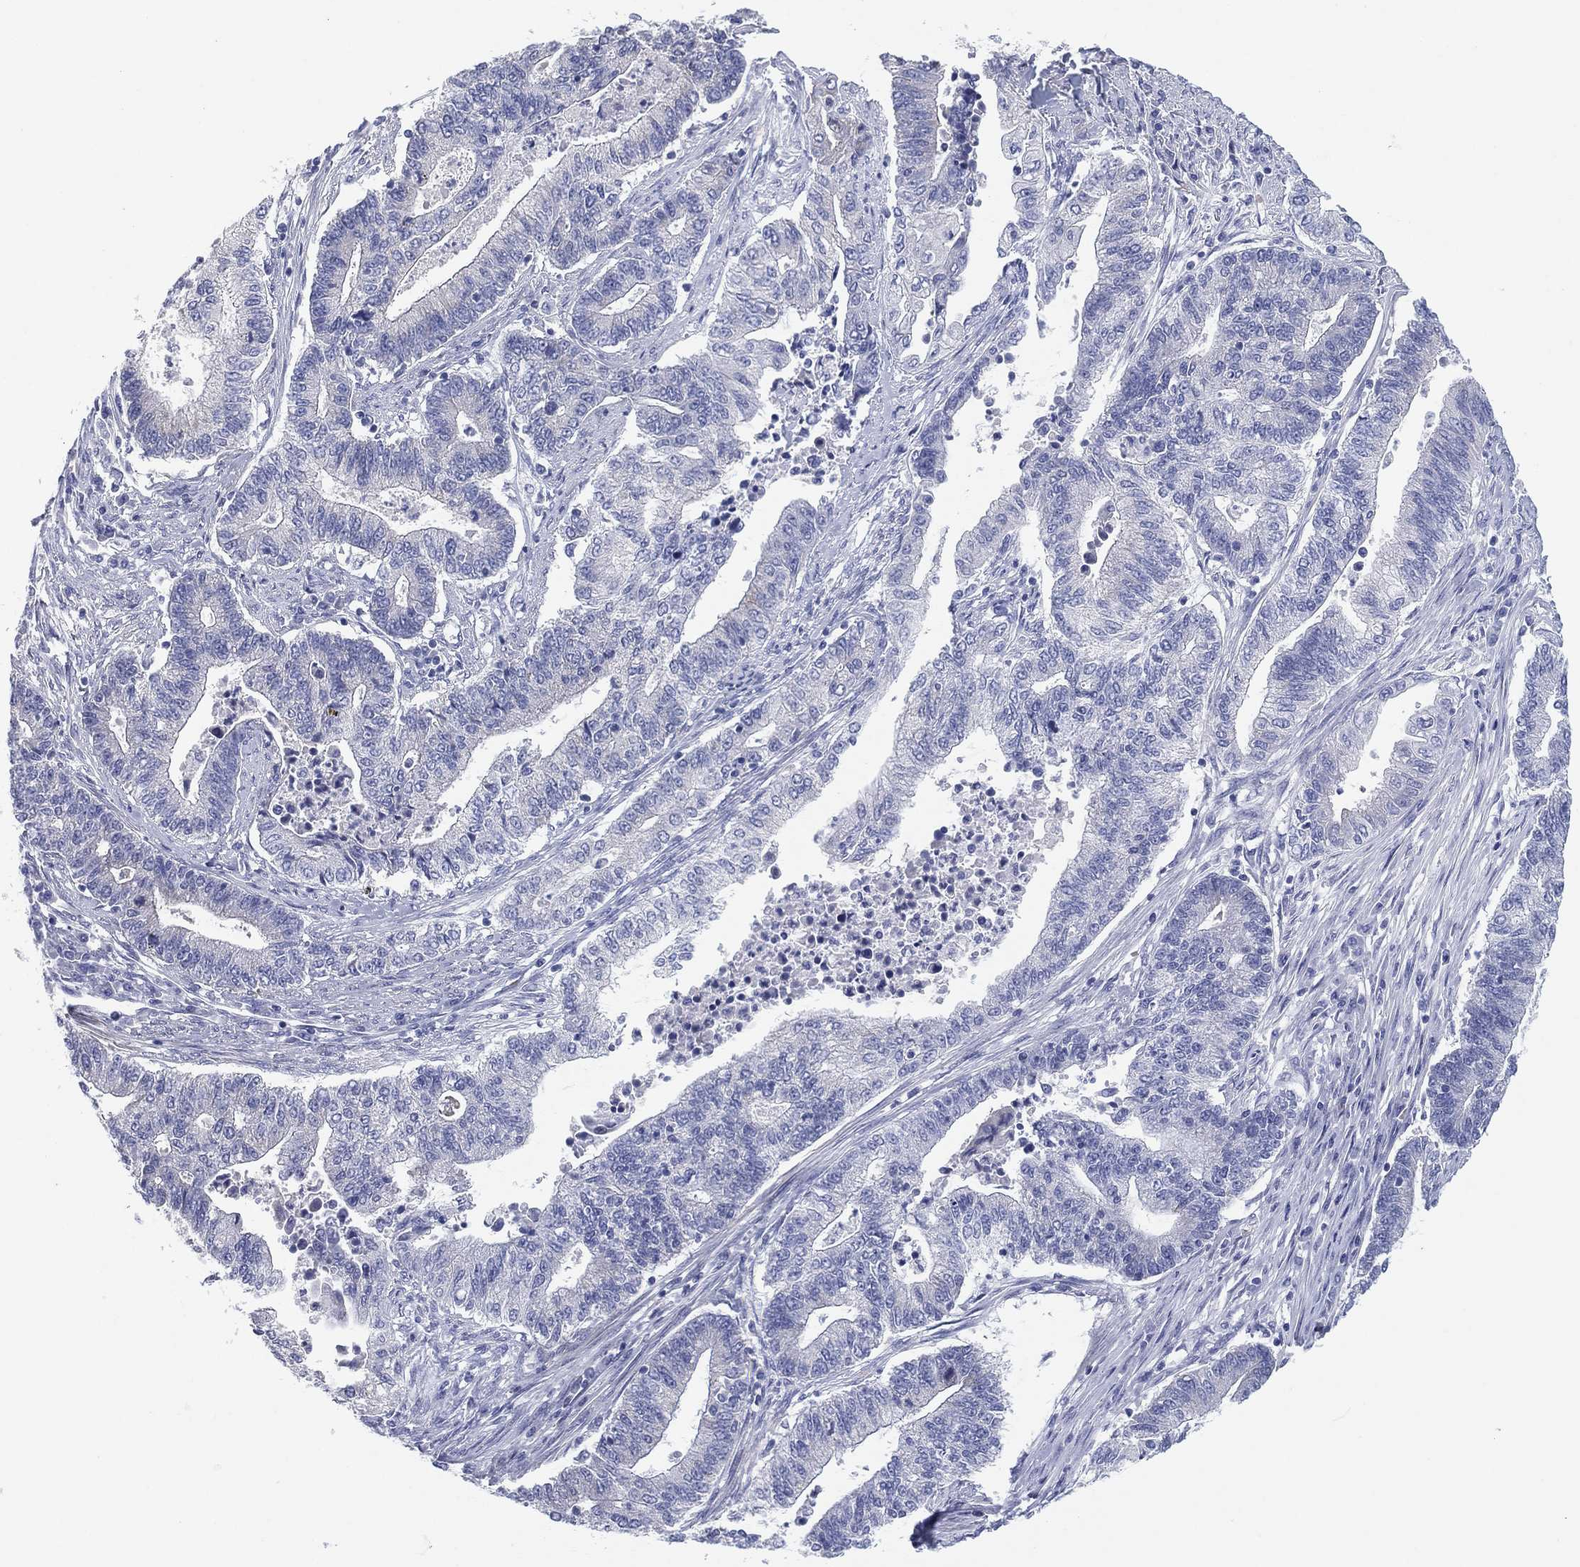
{"staining": {"intensity": "negative", "quantity": "none", "location": "none"}, "tissue": "endometrial cancer", "cell_type": "Tumor cells", "image_type": "cancer", "snomed": [{"axis": "morphology", "description": "Adenocarcinoma, NOS"}, {"axis": "topography", "description": "Uterus"}, {"axis": "topography", "description": "Endometrium"}], "caption": "Endometrial cancer (adenocarcinoma) was stained to show a protein in brown. There is no significant expression in tumor cells. (DAB (3,3'-diaminobenzidine) immunohistochemistry (IHC), high magnification).", "gene": "HEATR4", "patient": {"sex": "female", "age": 54}}